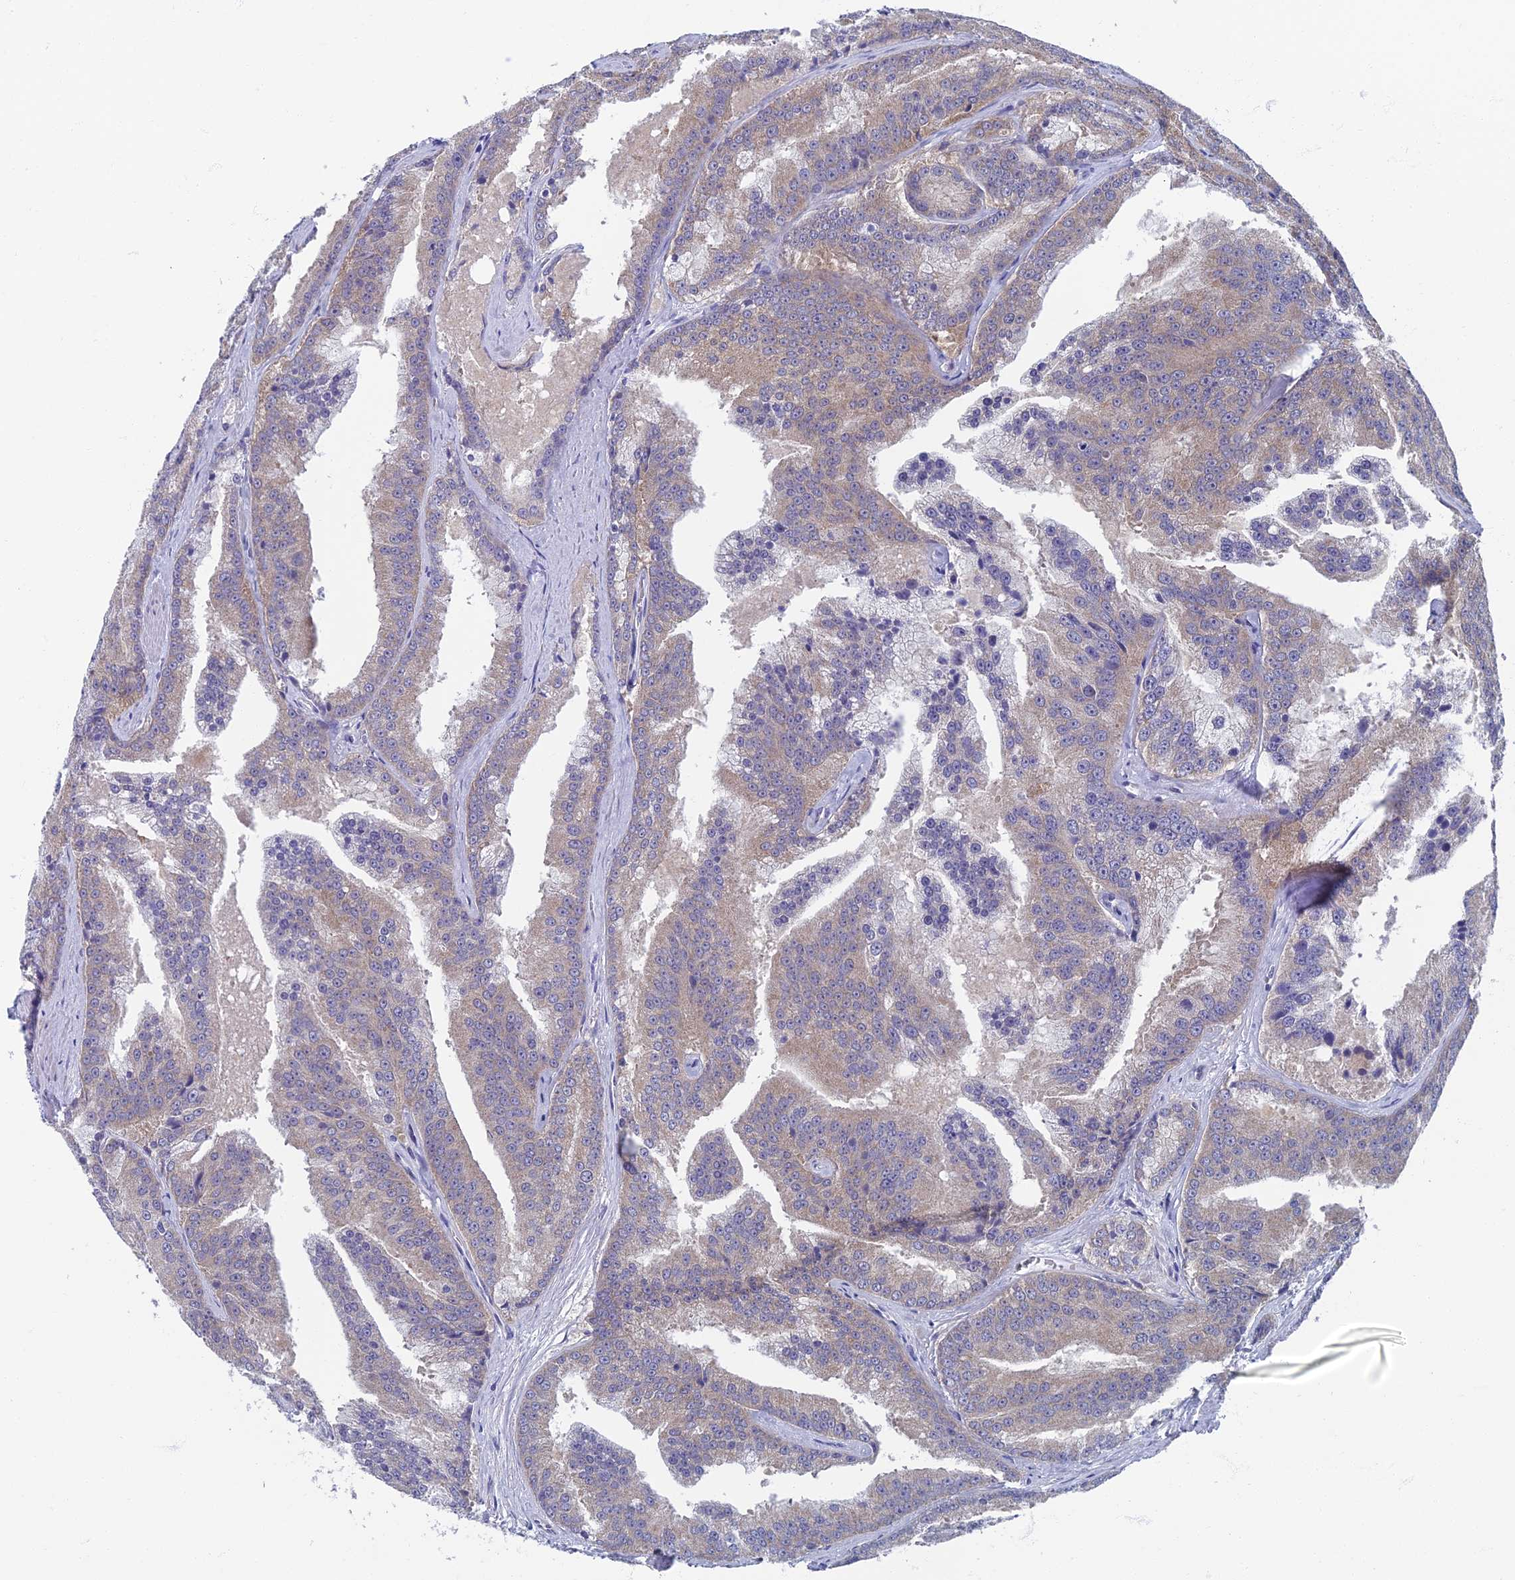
{"staining": {"intensity": "moderate", "quantity": ">75%", "location": "cytoplasmic/membranous"}, "tissue": "prostate cancer", "cell_type": "Tumor cells", "image_type": "cancer", "snomed": [{"axis": "morphology", "description": "Adenocarcinoma, High grade"}, {"axis": "topography", "description": "Prostate"}], "caption": "The immunohistochemical stain shows moderate cytoplasmic/membranous staining in tumor cells of prostate cancer tissue. The staining was performed using DAB to visualize the protein expression in brown, while the nuclei were stained in blue with hematoxylin (Magnification: 20x).", "gene": "SPIN4", "patient": {"sex": "male", "age": 61}}